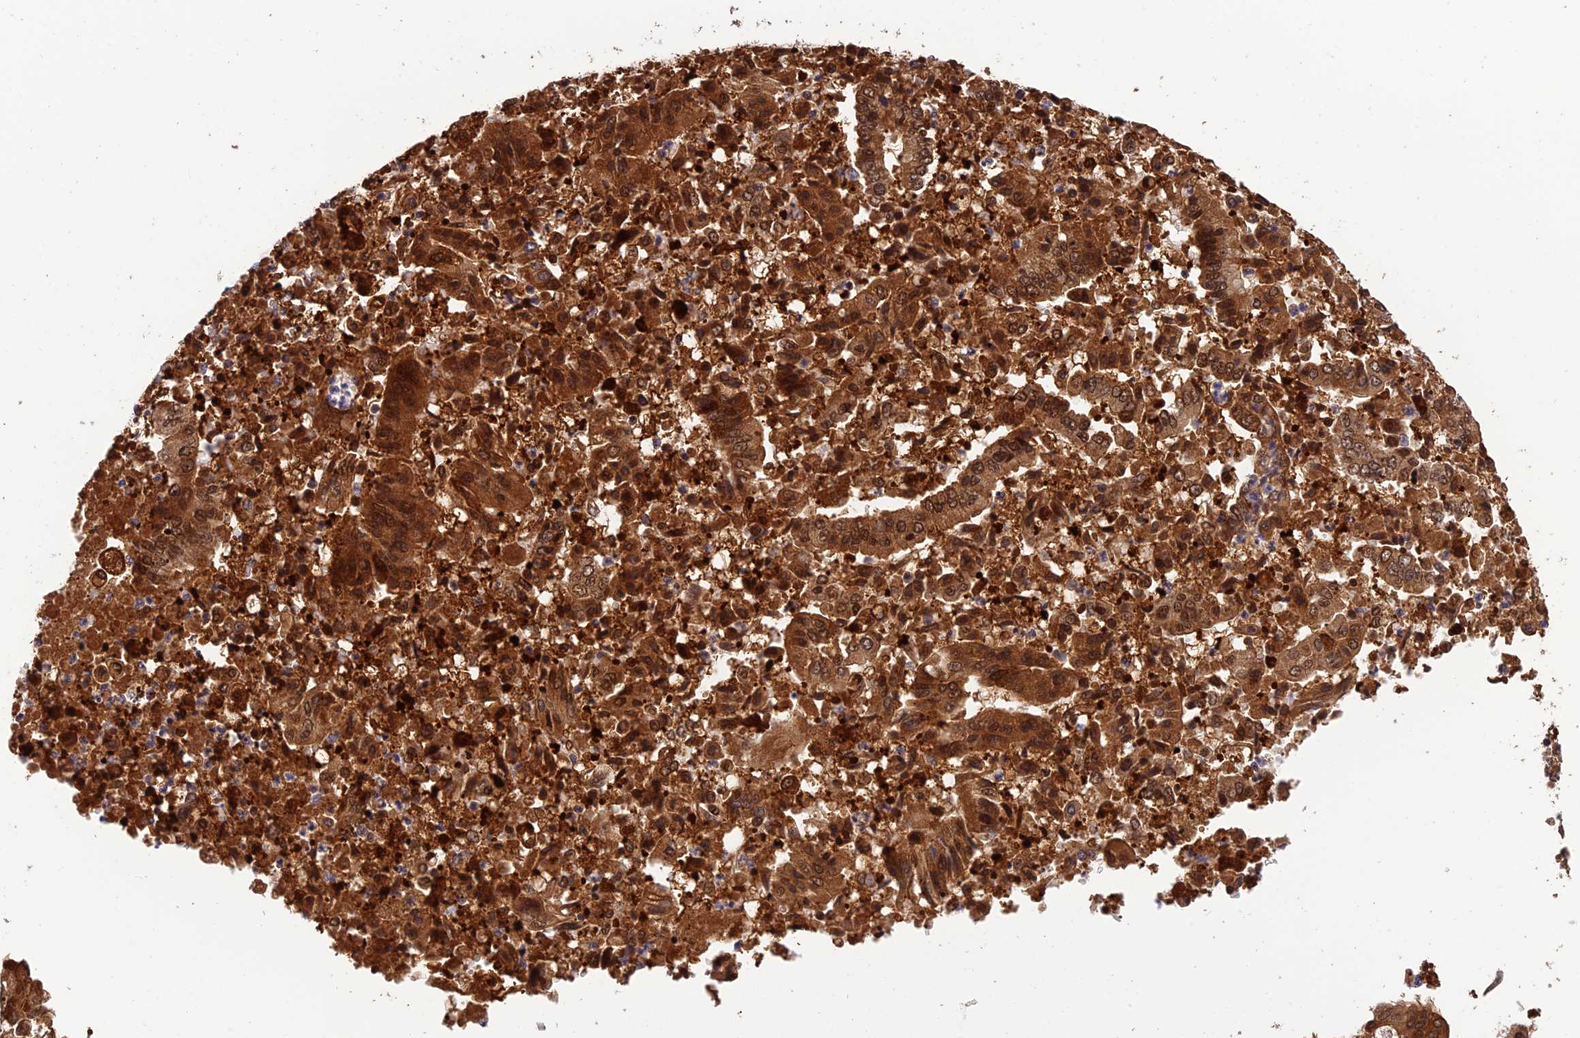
{"staining": {"intensity": "strong", "quantity": ">75%", "location": "cytoplasmic/membranous,nuclear"}, "tissue": "pancreatic cancer", "cell_type": "Tumor cells", "image_type": "cancer", "snomed": [{"axis": "morphology", "description": "Adenocarcinoma, NOS"}, {"axis": "topography", "description": "Pancreas"}], "caption": "IHC staining of pancreatic adenocarcinoma, which reveals high levels of strong cytoplasmic/membranous and nuclear positivity in about >75% of tumor cells indicating strong cytoplasmic/membranous and nuclear protein expression. The staining was performed using DAB (3,3'-diaminobenzidine) (brown) for protein detection and nuclei were counterstained in hematoxylin (blue).", "gene": "MNS1", "patient": {"sex": "female", "age": 77}}